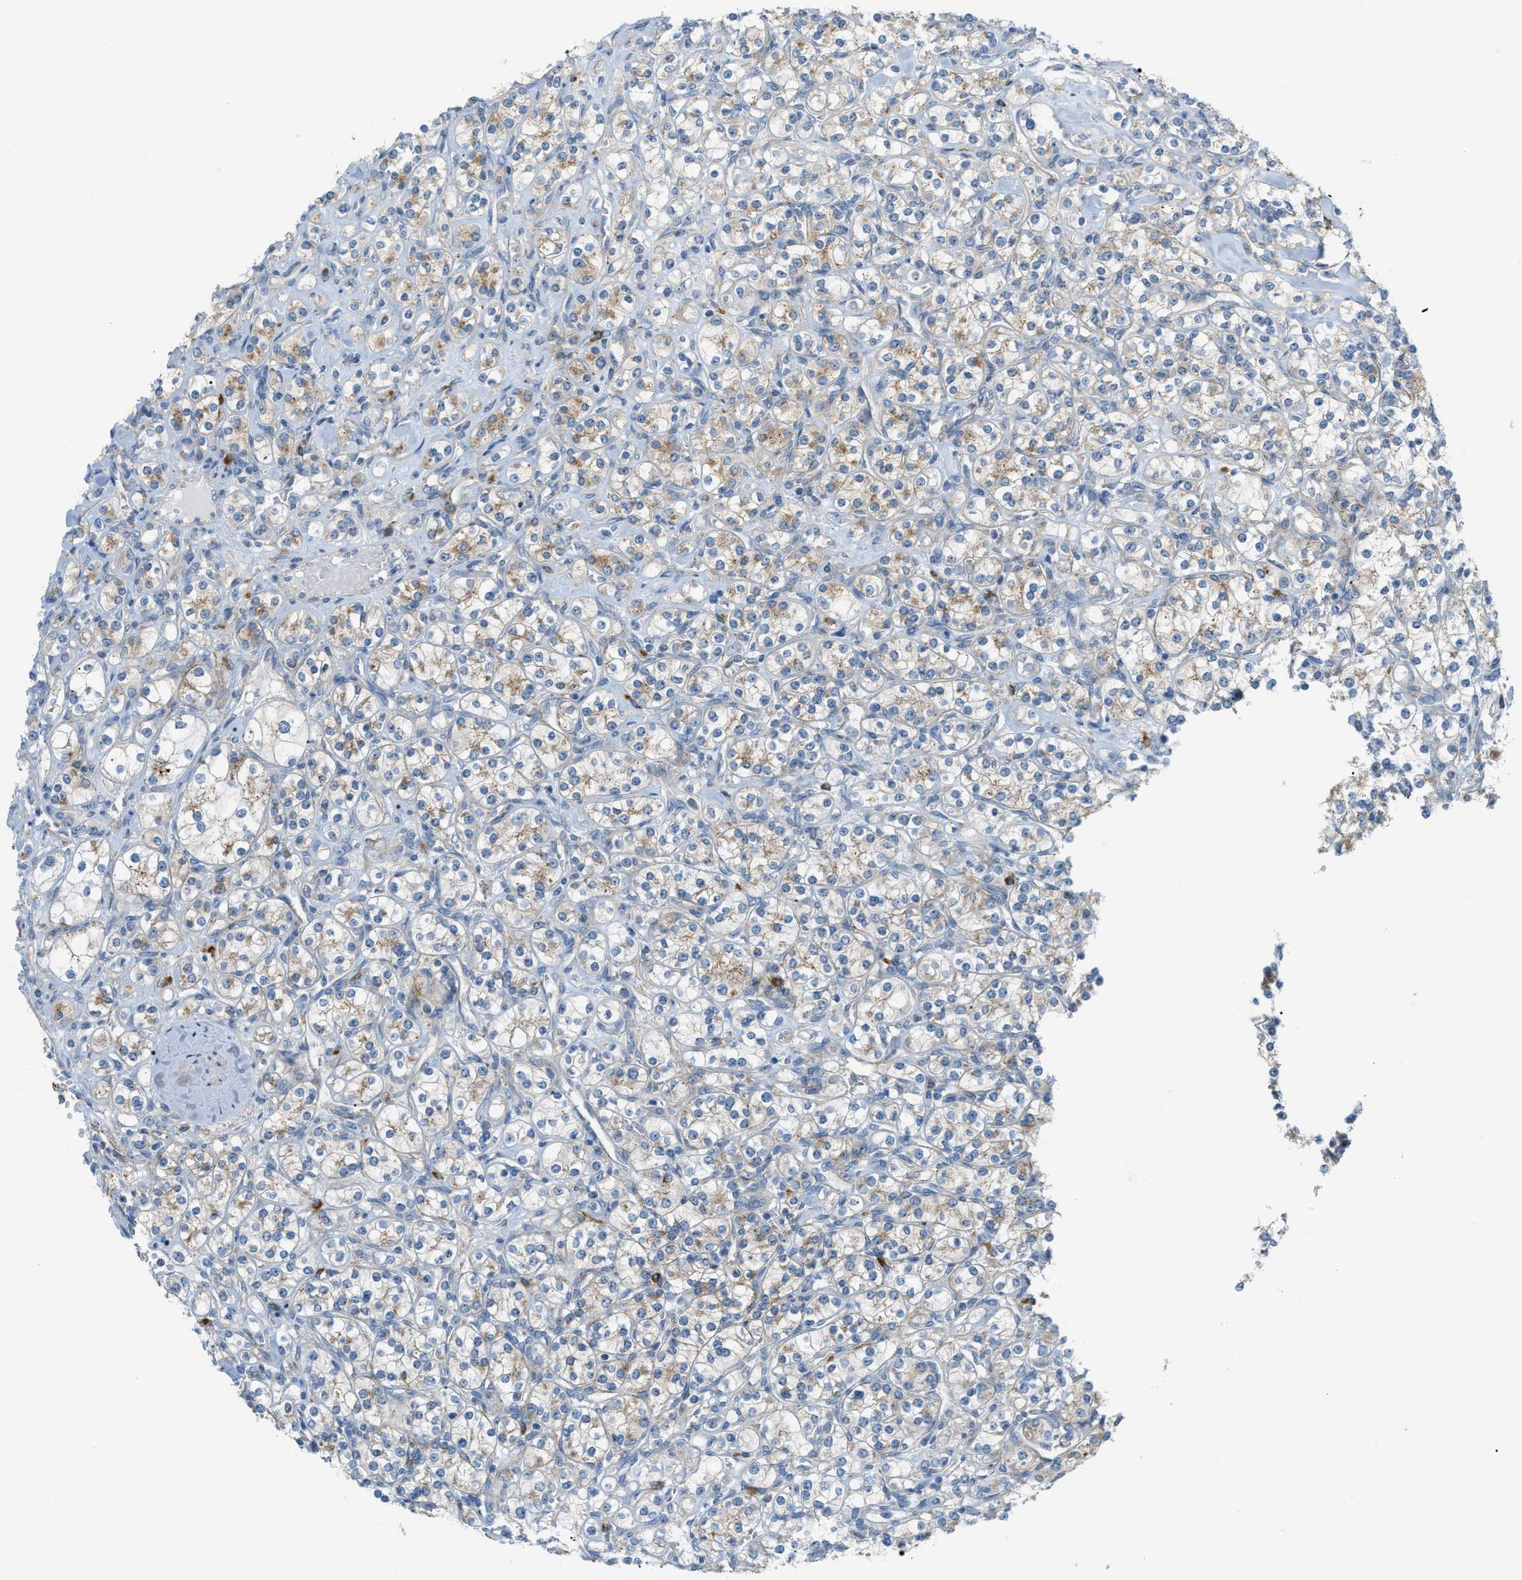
{"staining": {"intensity": "moderate", "quantity": "25%-75%", "location": "cytoplasmic/membranous"}, "tissue": "renal cancer", "cell_type": "Tumor cells", "image_type": "cancer", "snomed": [{"axis": "morphology", "description": "Adenocarcinoma, NOS"}, {"axis": "topography", "description": "Kidney"}], "caption": "Immunohistochemistry of human renal cancer (adenocarcinoma) displays medium levels of moderate cytoplasmic/membranous expression in about 25%-75% of tumor cells. (brown staining indicates protein expression, while blue staining denotes nuclei).", "gene": "LMBRD1", "patient": {"sex": "male", "age": 77}}